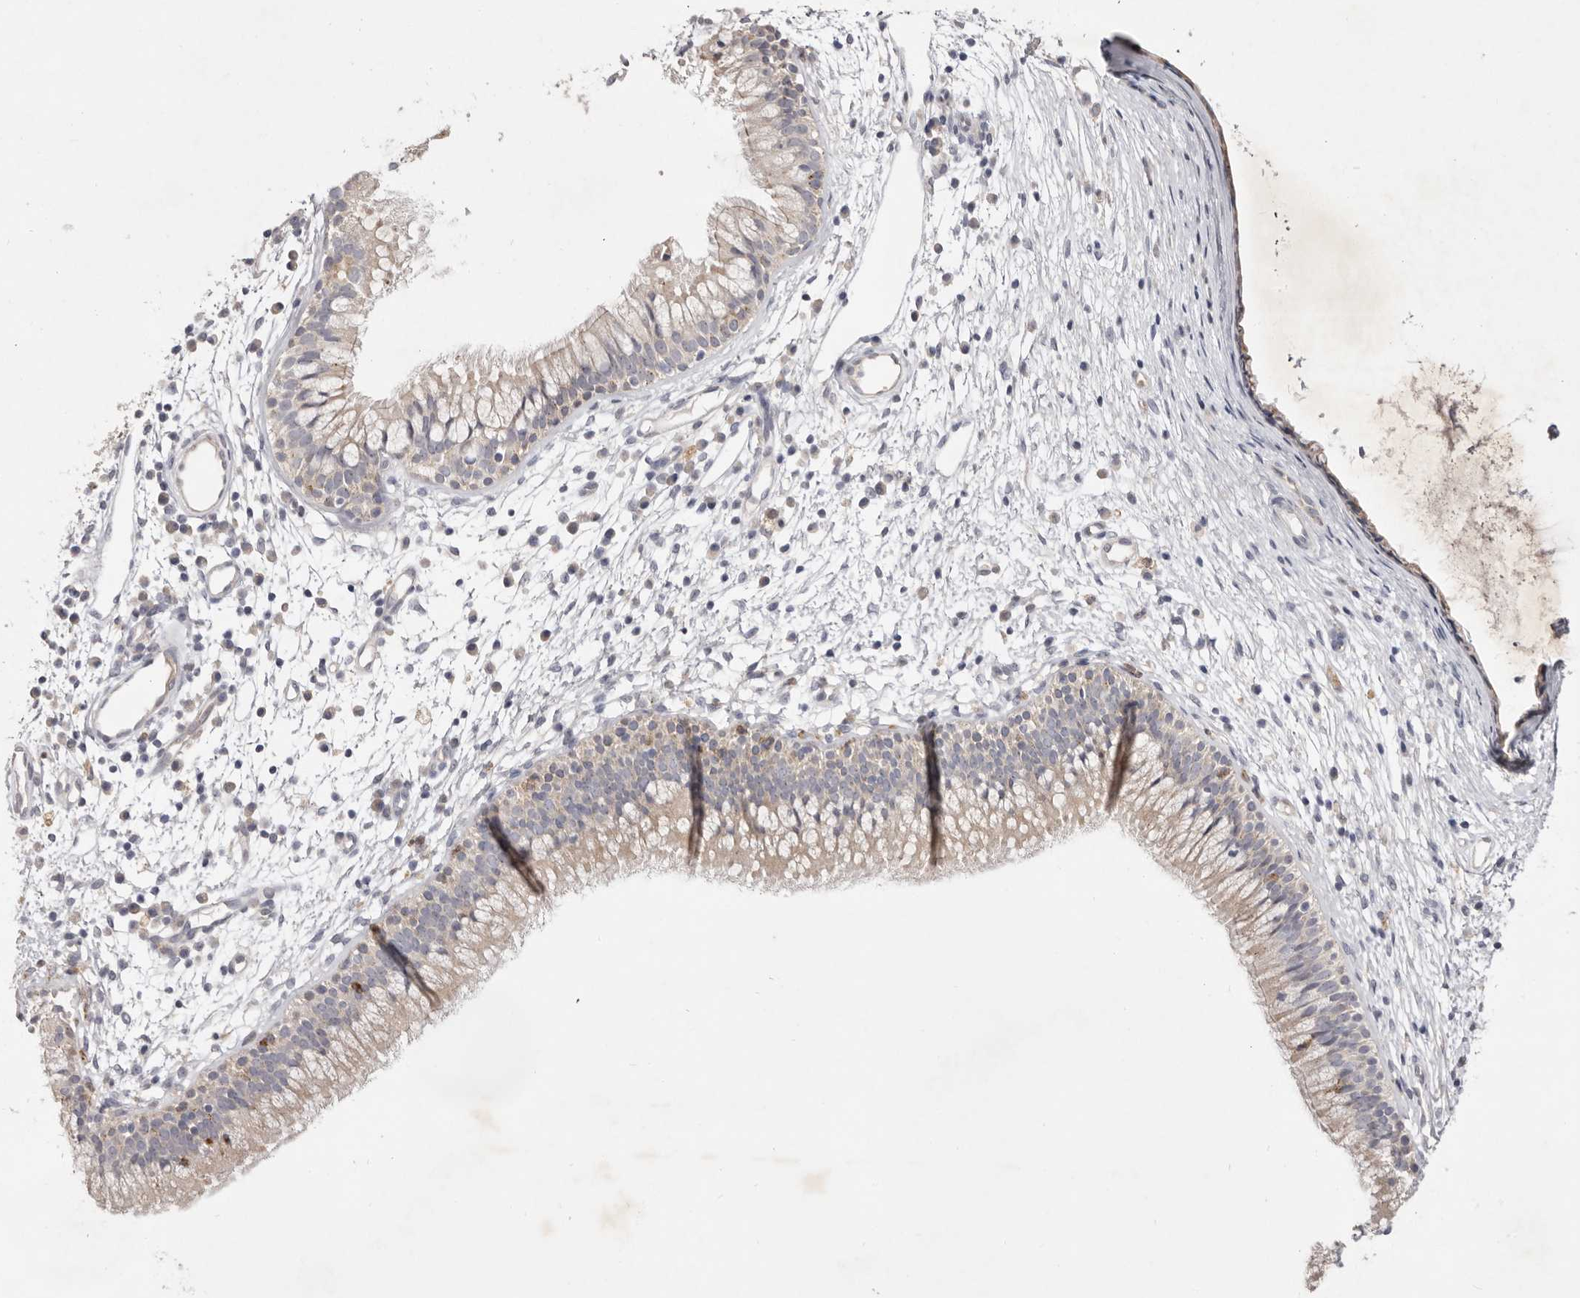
{"staining": {"intensity": "weak", "quantity": "25%-75%", "location": "cytoplasmic/membranous"}, "tissue": "nasopharynx", "cell_type": "Respiratory epithelial cells", "image_type": "normal", "snomed": [{"axis": "morphology", "description": "Normal tissue, NOS"}, {"axis": "topography", "description": "Nasopharynx"}], "caption": "IHC (DAB) staining of benign human nasopharynx shows weak cytoplasmic/membranous protein positivity in approximately 25%-75% of respiratory epithelial cells.", "gene": "GPR84", "patient": {"sex": "male", "age": 21}}